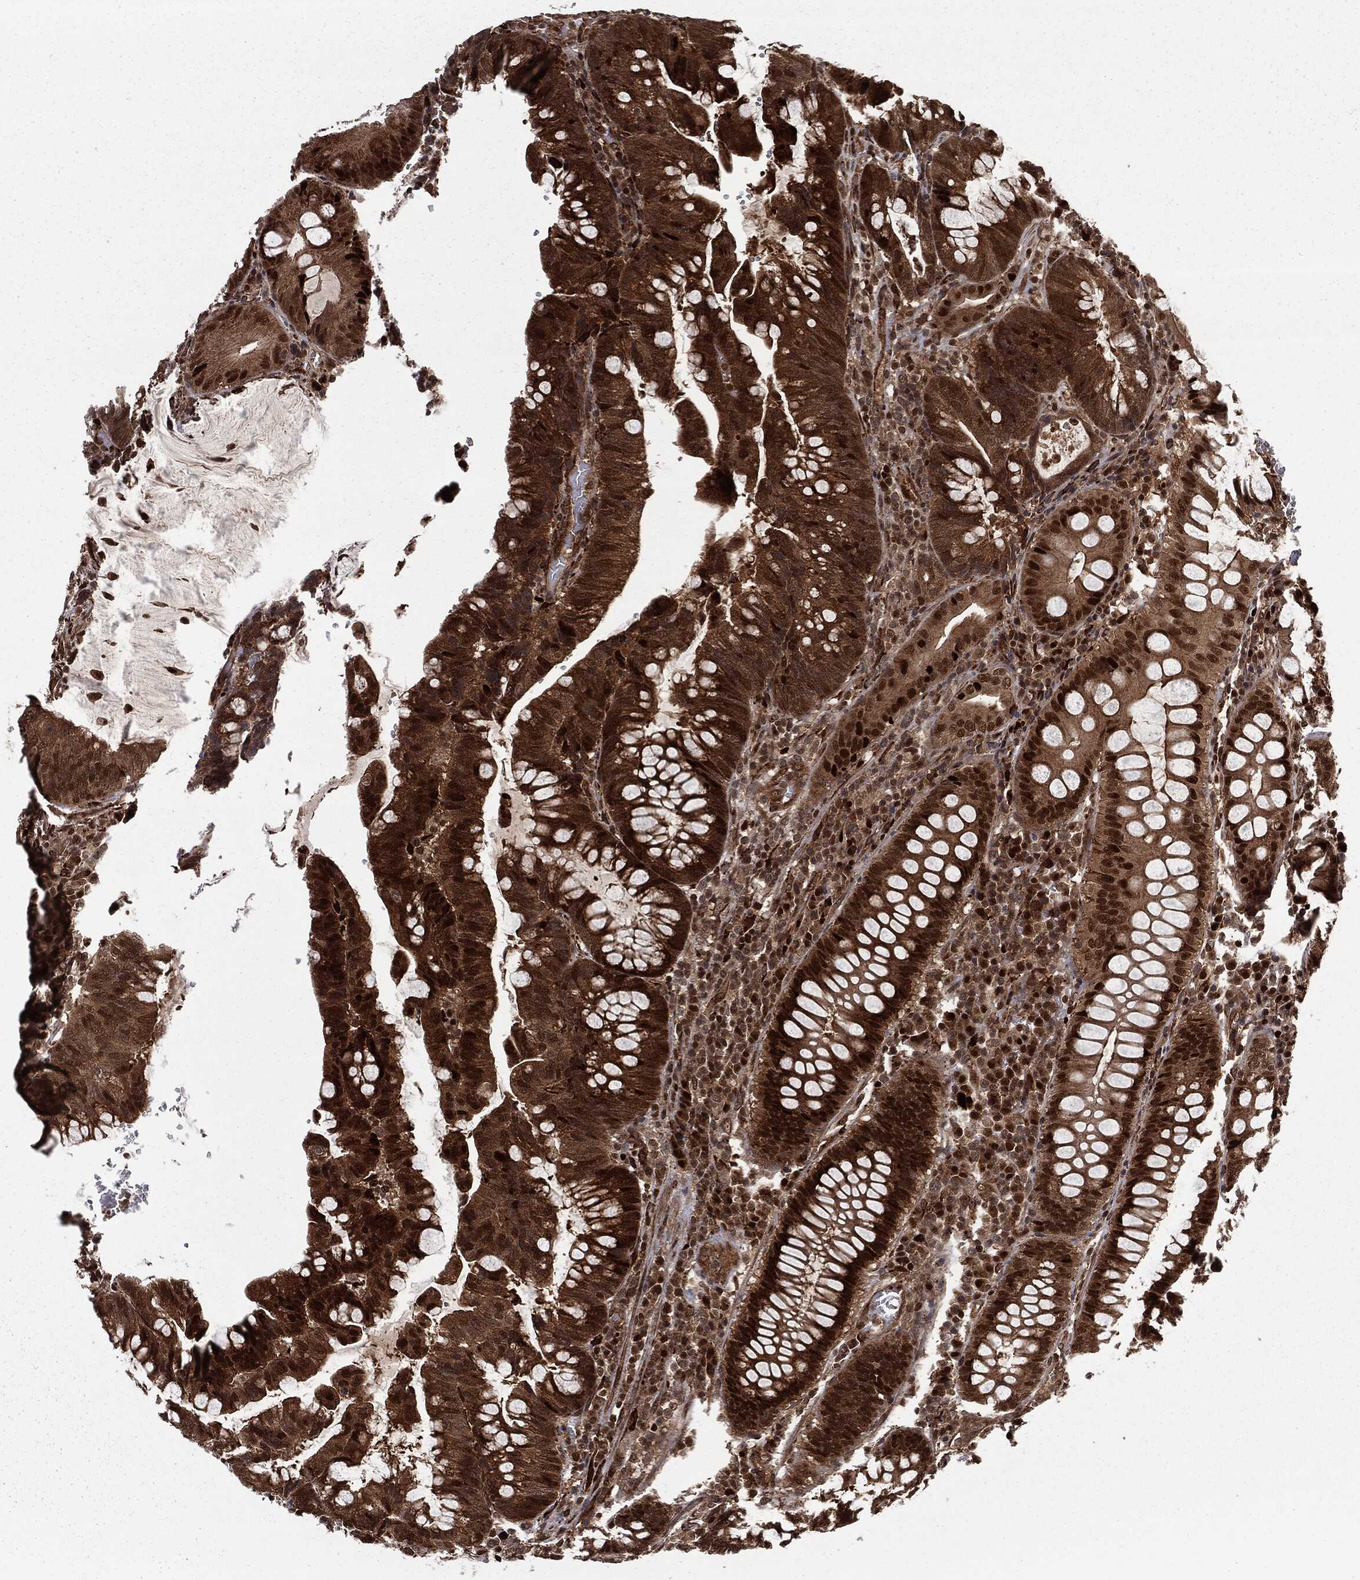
{"staining": {"intensity": "strong", "quantity": ">75%", "location": "cytoplasmic/membranous,nuclear"}, "tissue": "colorectal cancer", "cell_type": "Tumor cells", "image_type": "cancer", "snomed": [{"axis": "morphology", "description": "Adenocarcinoma, NOS"}, {"axis": "topography", "description": "Colon"}], "caption": "Tumor cells exhibit high levels of strong cytoplasmic/membranous and nuclear expression in approximately >75% of cells in colorectal cancer (adenocarcinoma).", "gene": "RANBP9", "patient": {"sex": "male", "age": 62}}